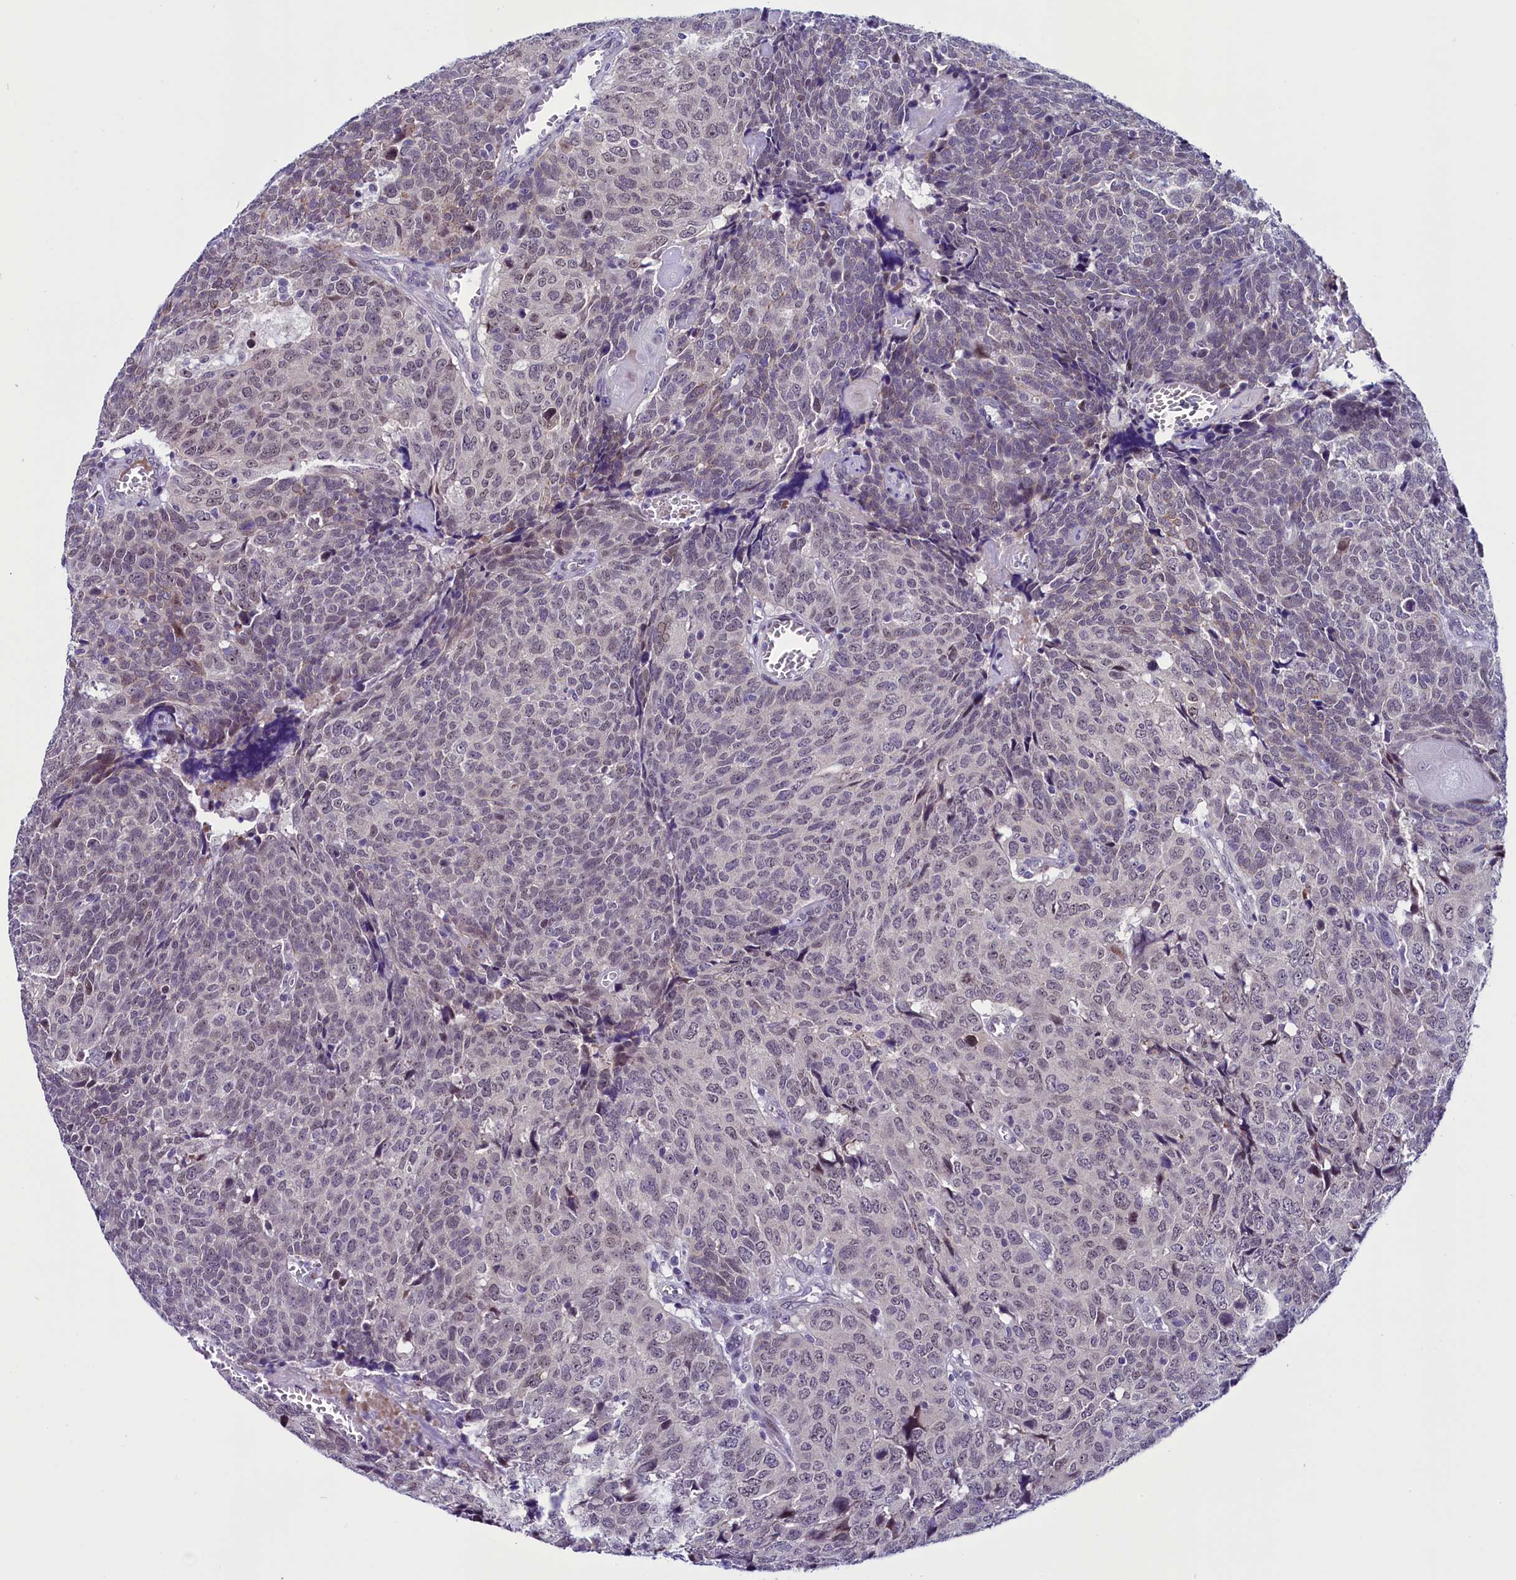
{"staining": {"intensity": "negative", "quantity": "none", "location": "none"}, "tissue": "head and neck cancer", "cell_type": "Tumor cells", "image_type": "cancer", "snomed": [{"axis": "morphology", "description": "Squamous cell carcinoma, NOS"}, {"axis": "topography", "description": "Head-Neck"}], "caption": "Squamous cell carcinoma (head and neck) stained for a protein using immunohistochemistry (IHC) displays no expression tumor cells.", "gene": "CCDC106", "patient": {"sex": "male", "age": 66}}